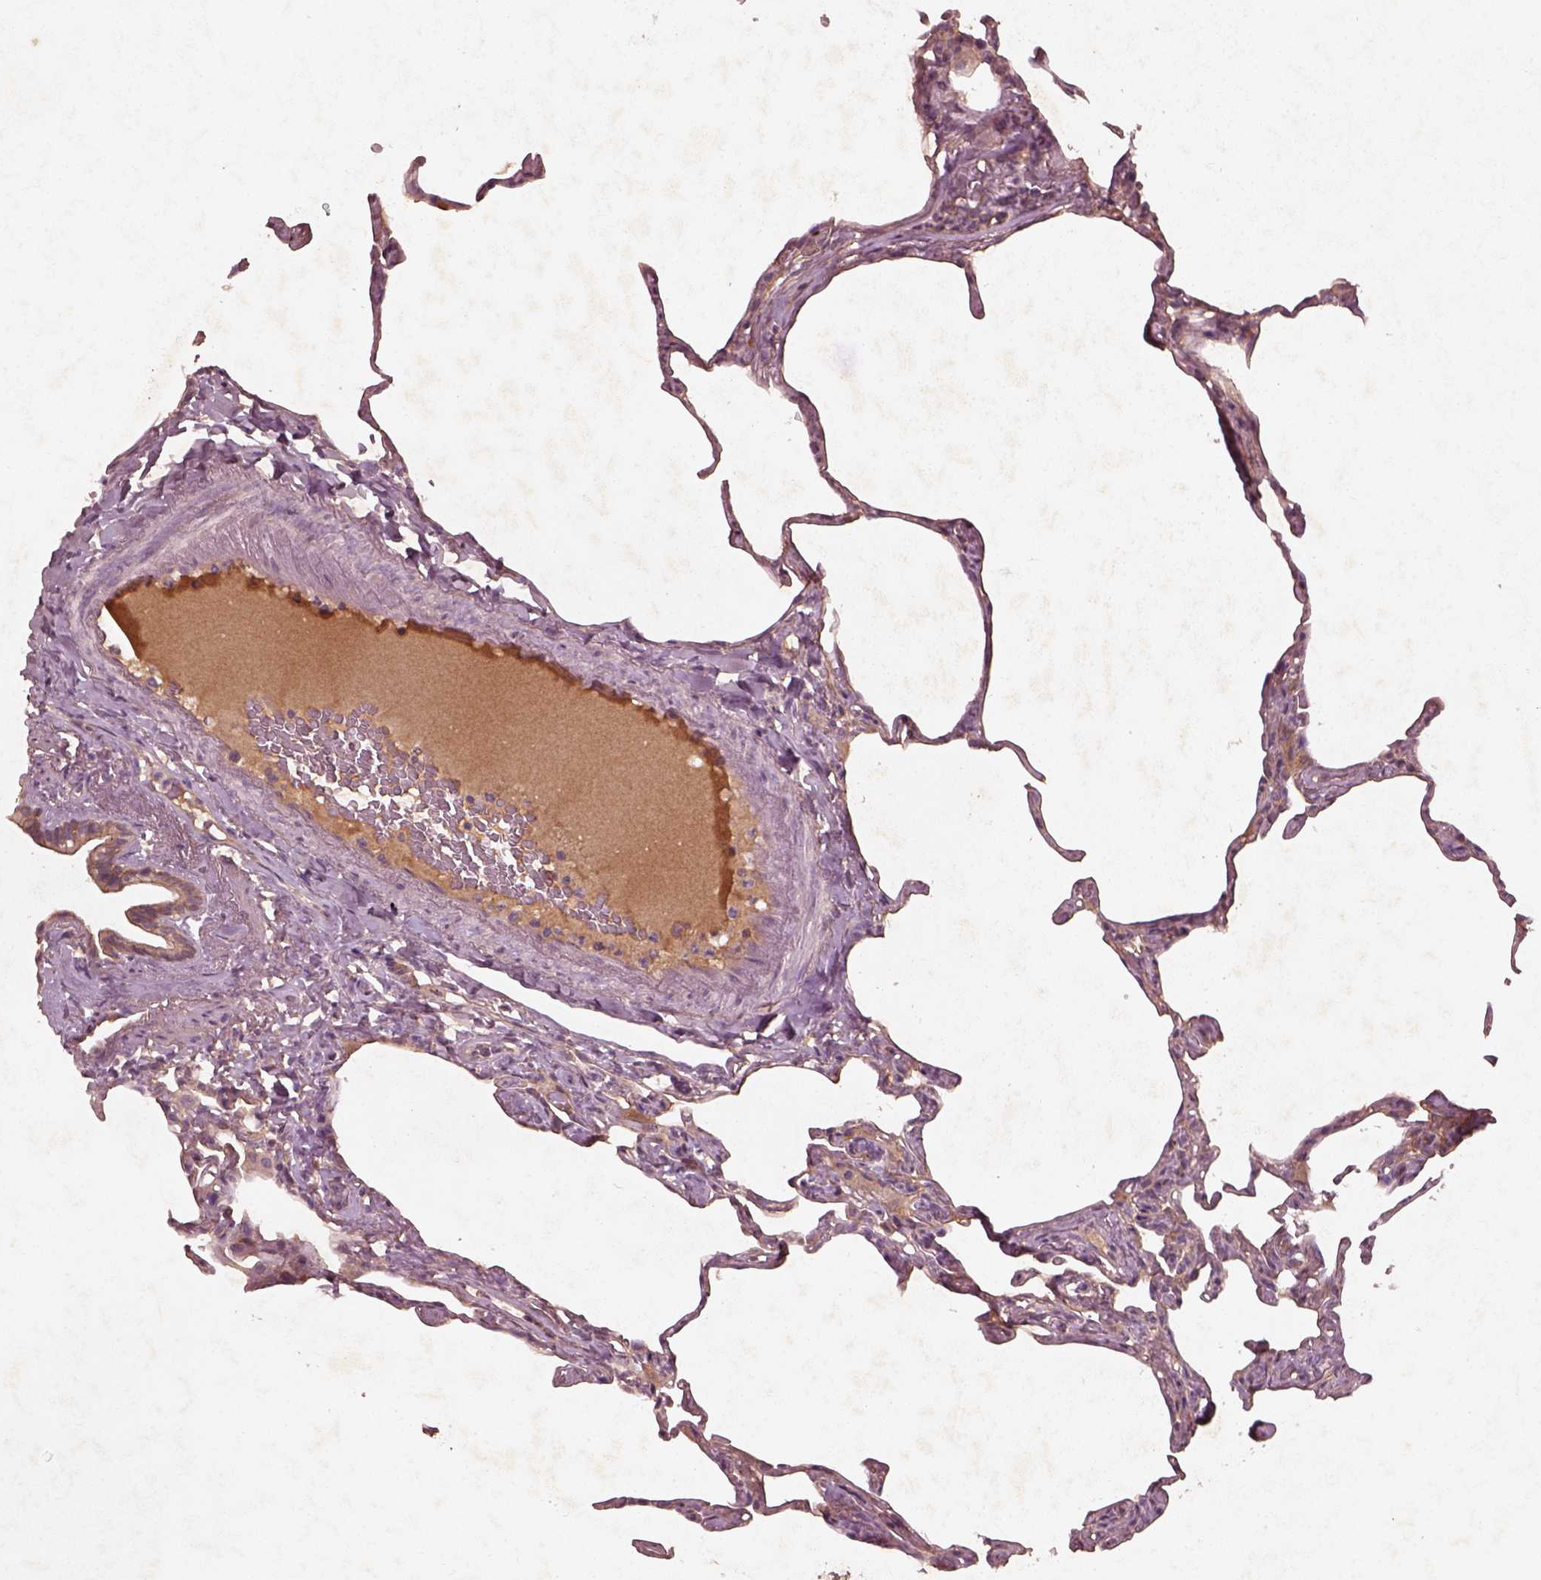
{"staining": {"intensity": "moderate", "quantity": "<25%", "location": "cytoplasmic/membranous"}, "tissue": "lung", "cell_type": "Alveolar cells", "image_type": "normal", "snomed": [{"axis": "morphology", "description": "Normal tissue, NOS"}, {"axis": "topography", "description": "Lung"}], "caption": "Protein staining shows moderate cytoplasmic/membranous expression in approximately <25% of alveolar cells in normal lung.", "gene": "FAM234A", "patient": {"sex": "male", "age": 65}}